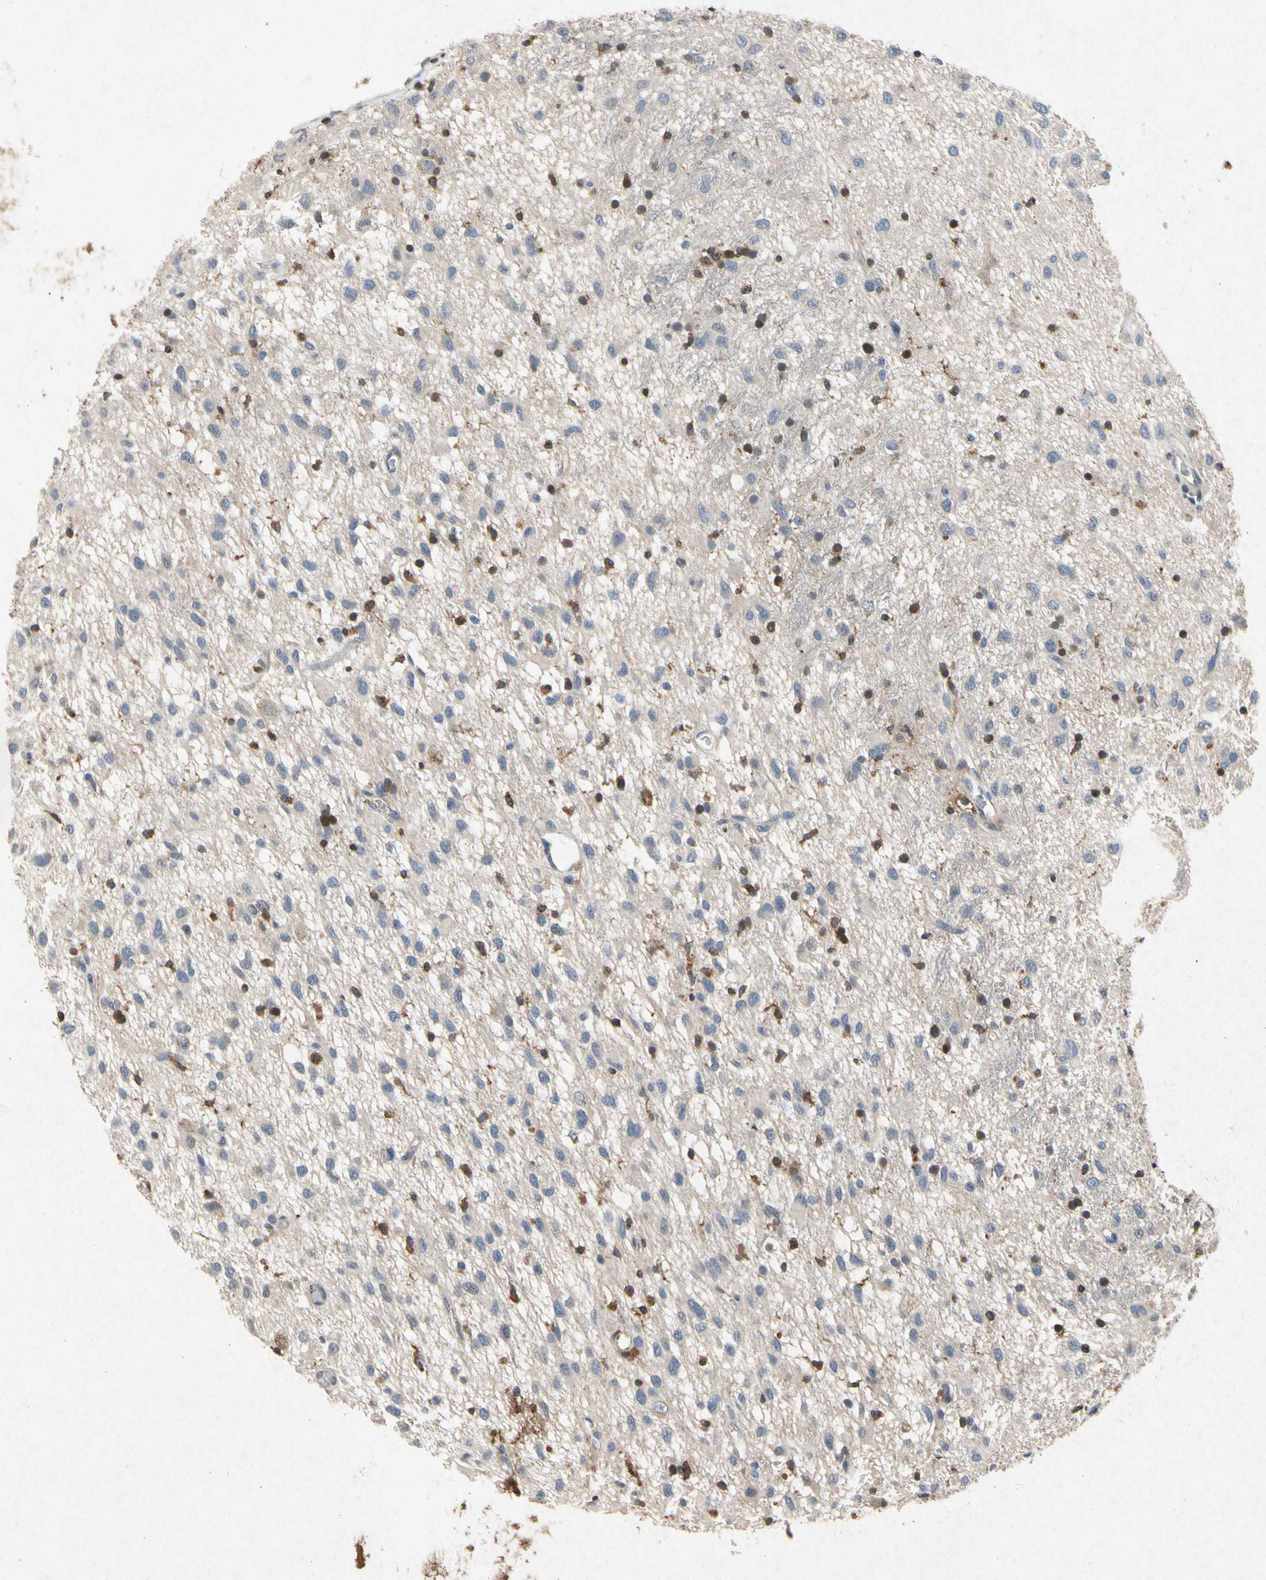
{"staining": {"intensity": "moderate", "quantity": "25%-75%", "location": "cytoplasmic/membranous,nuclear"}, "tissue": "glioma", "cell_type": "Tumor cells", "image_type": "cancer", "snomed": [{"axis": "morphology", "description": "Glioma, malignant, Low grade"}, {"axis": "topography", "description": "Brain"}], "caption": "A histopathology image of glioma stained for a protein shows moderate cytoplasmic/membranous and nuclear brown staining in tumor cells.", "gene": "RPS6KA1", "patient": {"sex": "male", "age": 77}}